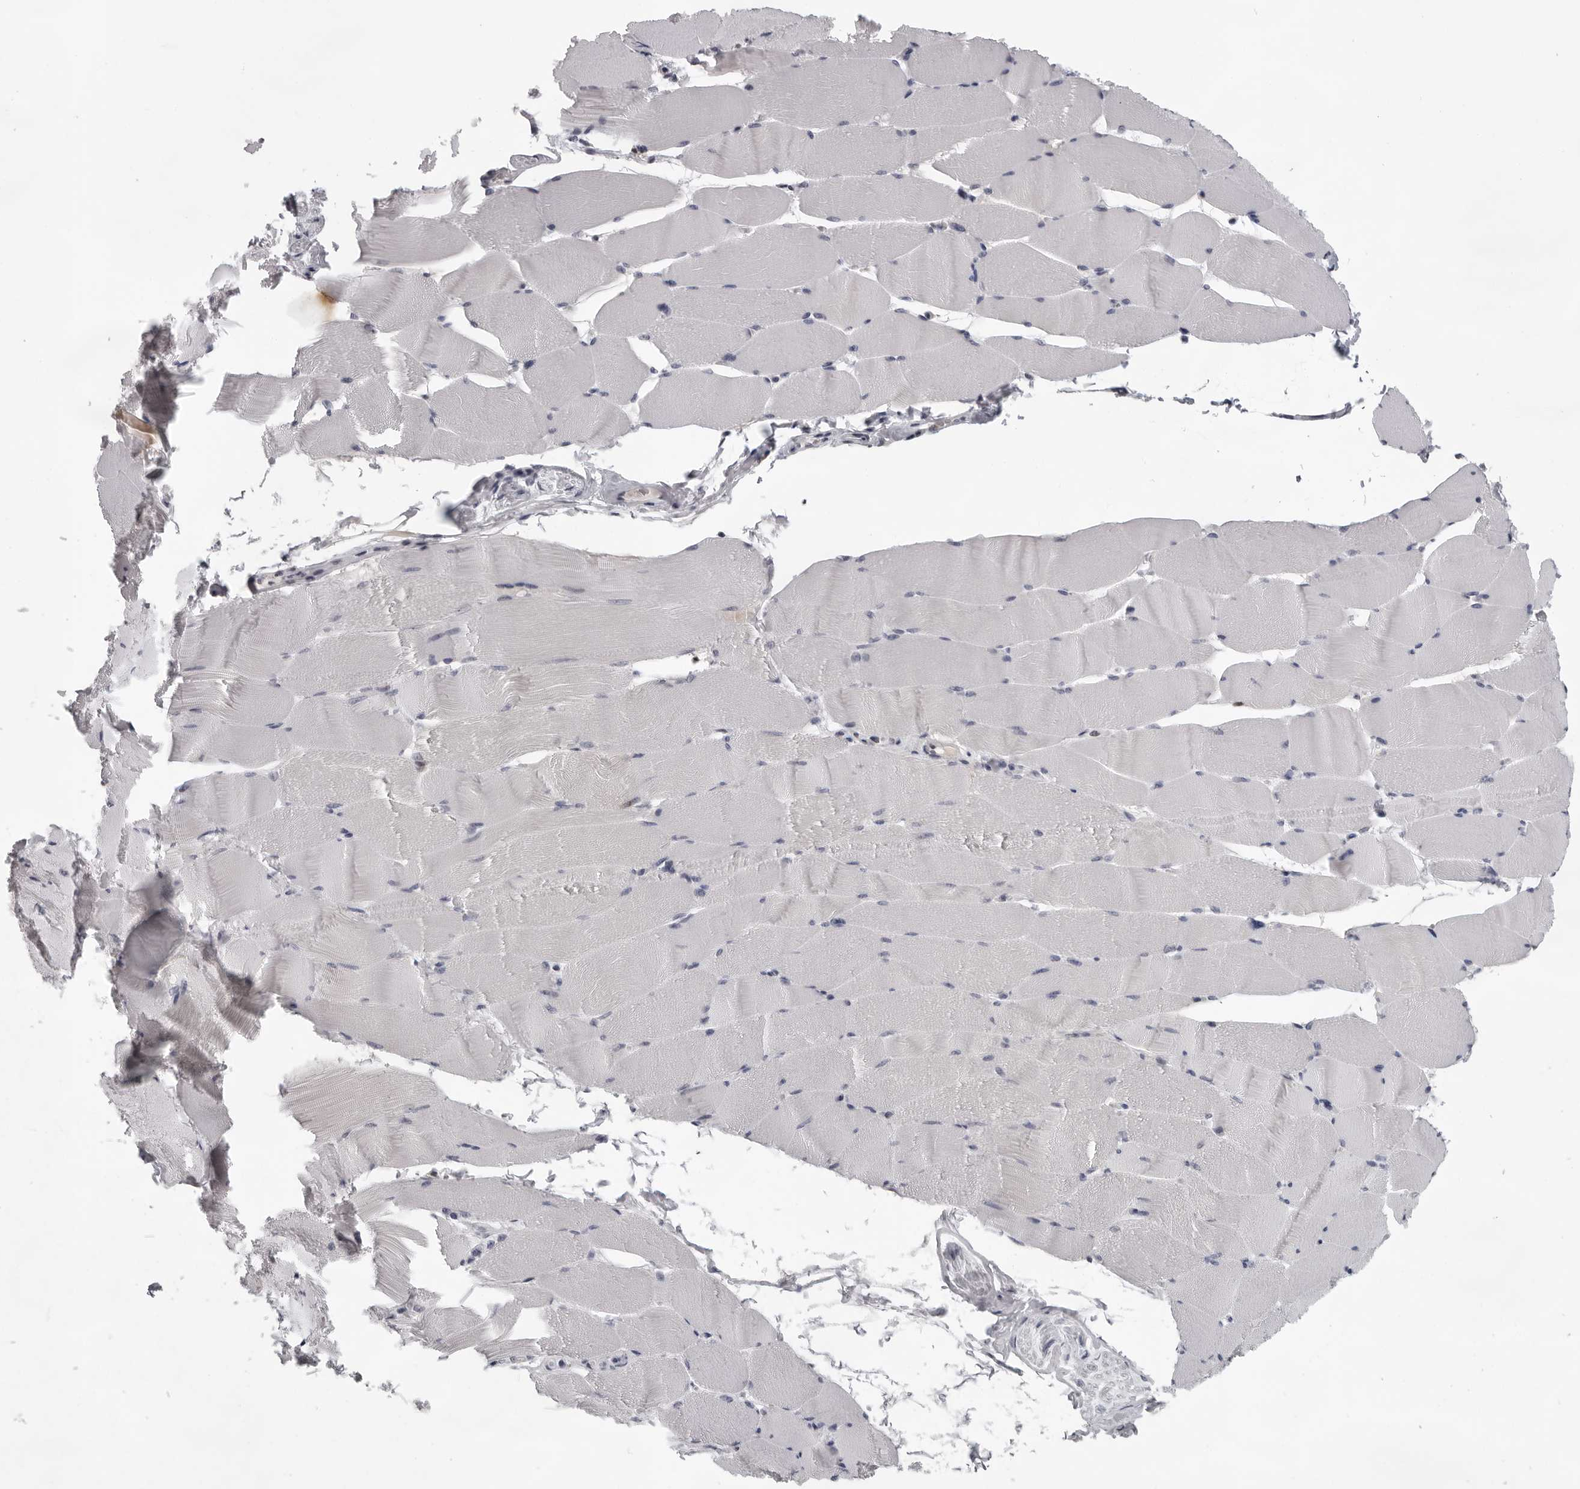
{"staining": {"intensity": "weak", "quantity": "25%-75%", "location": "nuclear"}, "tissue": "skeletal muscle", "cell_type": "Myocytes", "image_type": "normal", "snomed": [{"axis": "morphology", "description": "Normal tissue, NOS"}, {"axis": "topography", "description": "Skeletal muscle"}], "caption": "A brown stain labels weak nuclear positivity of a protein in myocytes of benign human skeletal muscle.", "gene": "EXOSC10", "patient": {"sex": "male", "age": 62}}